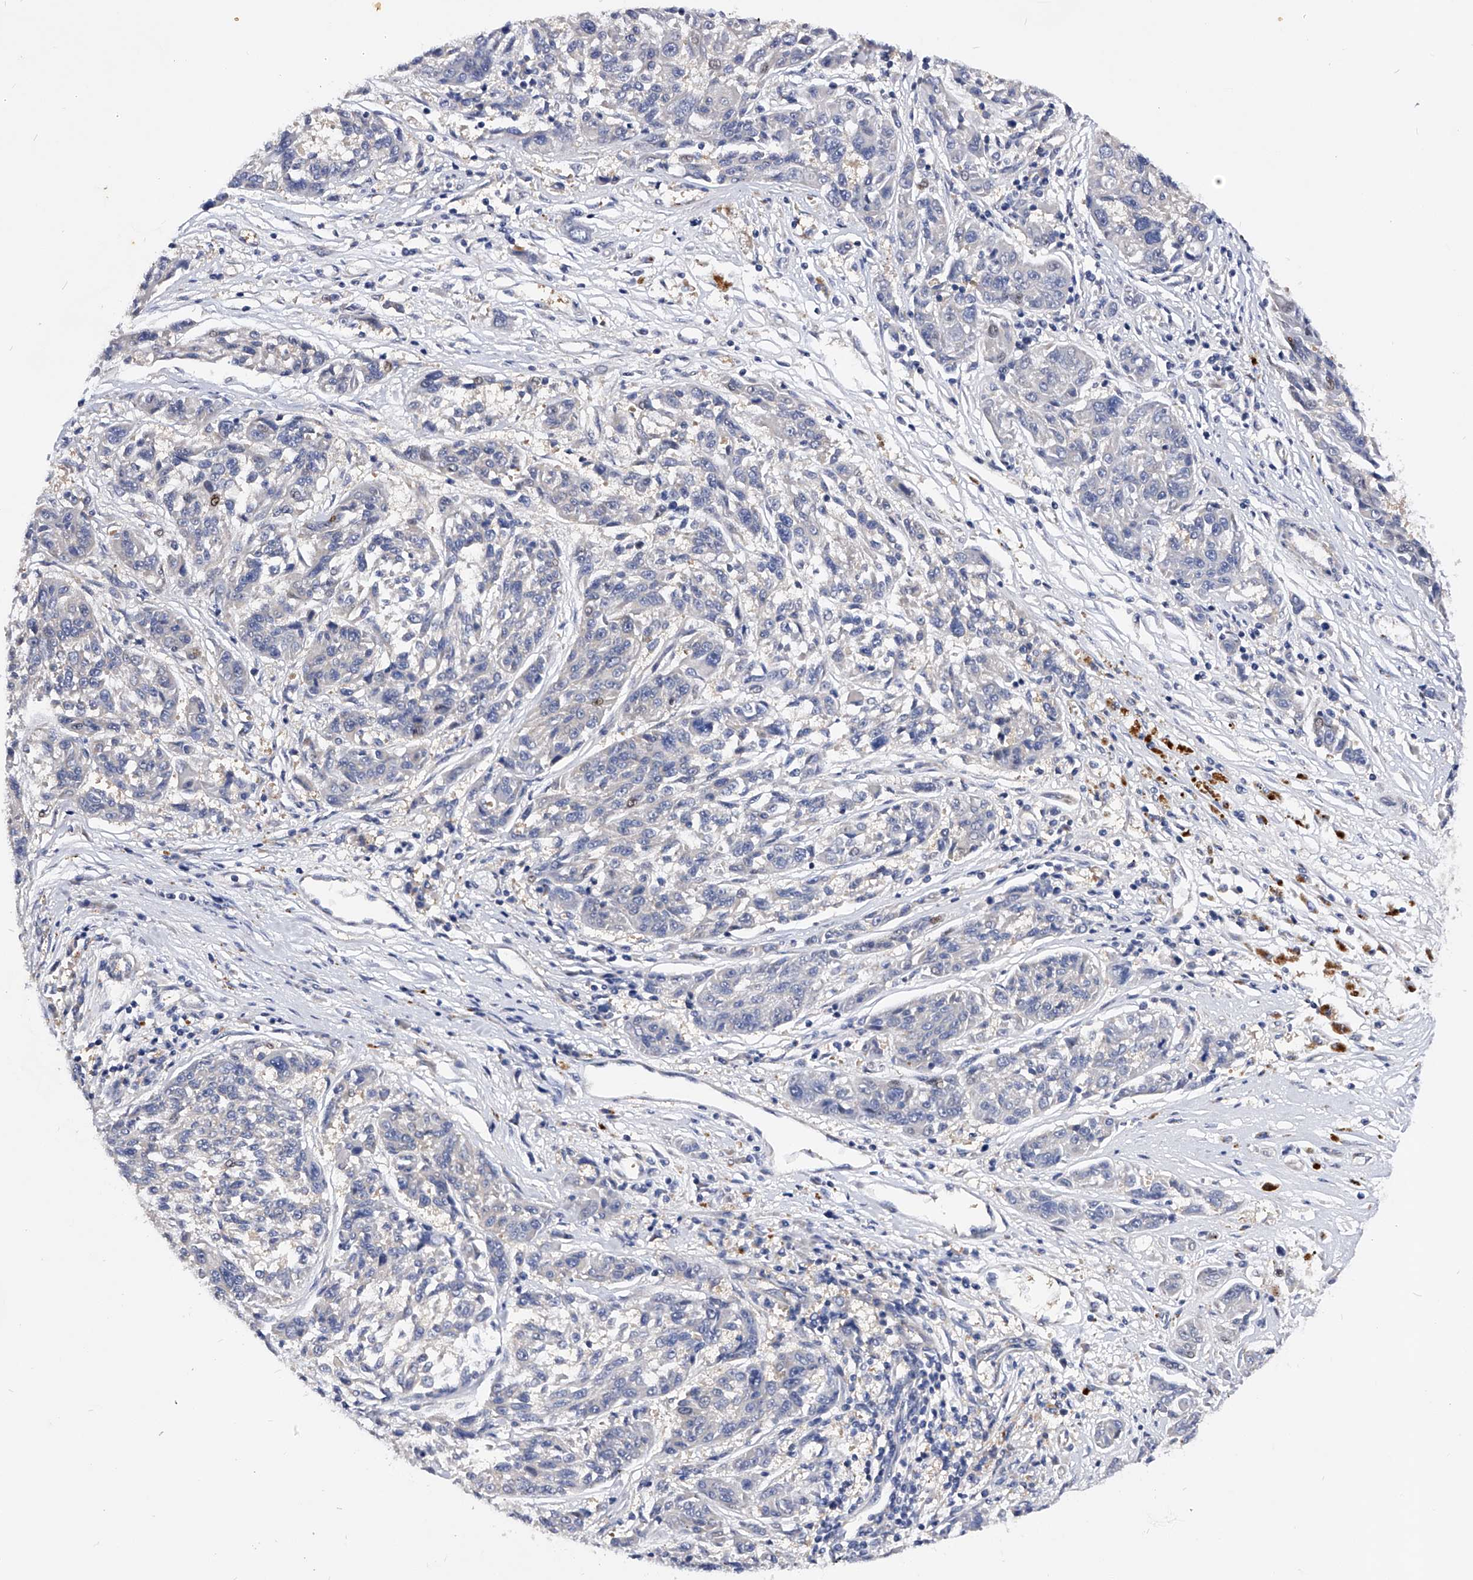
{"staining": {"intensity": "negative", "quantity": "none", "location": "none"}, "tissue": "melanoma", "cell_type": "Tumor cells", "image_type": "cancer", "snomed": [{"axis": "morphology", "description": "Malignant melanoma, NOS"}, {"axis": "topography", "description": "Skin"}], "caption": "Protein analysis of malignant melanoma exhibits no significant staining in tumor cells.", "gene": "PPP5C", "patient": {"sex": "male", "age": 53}}